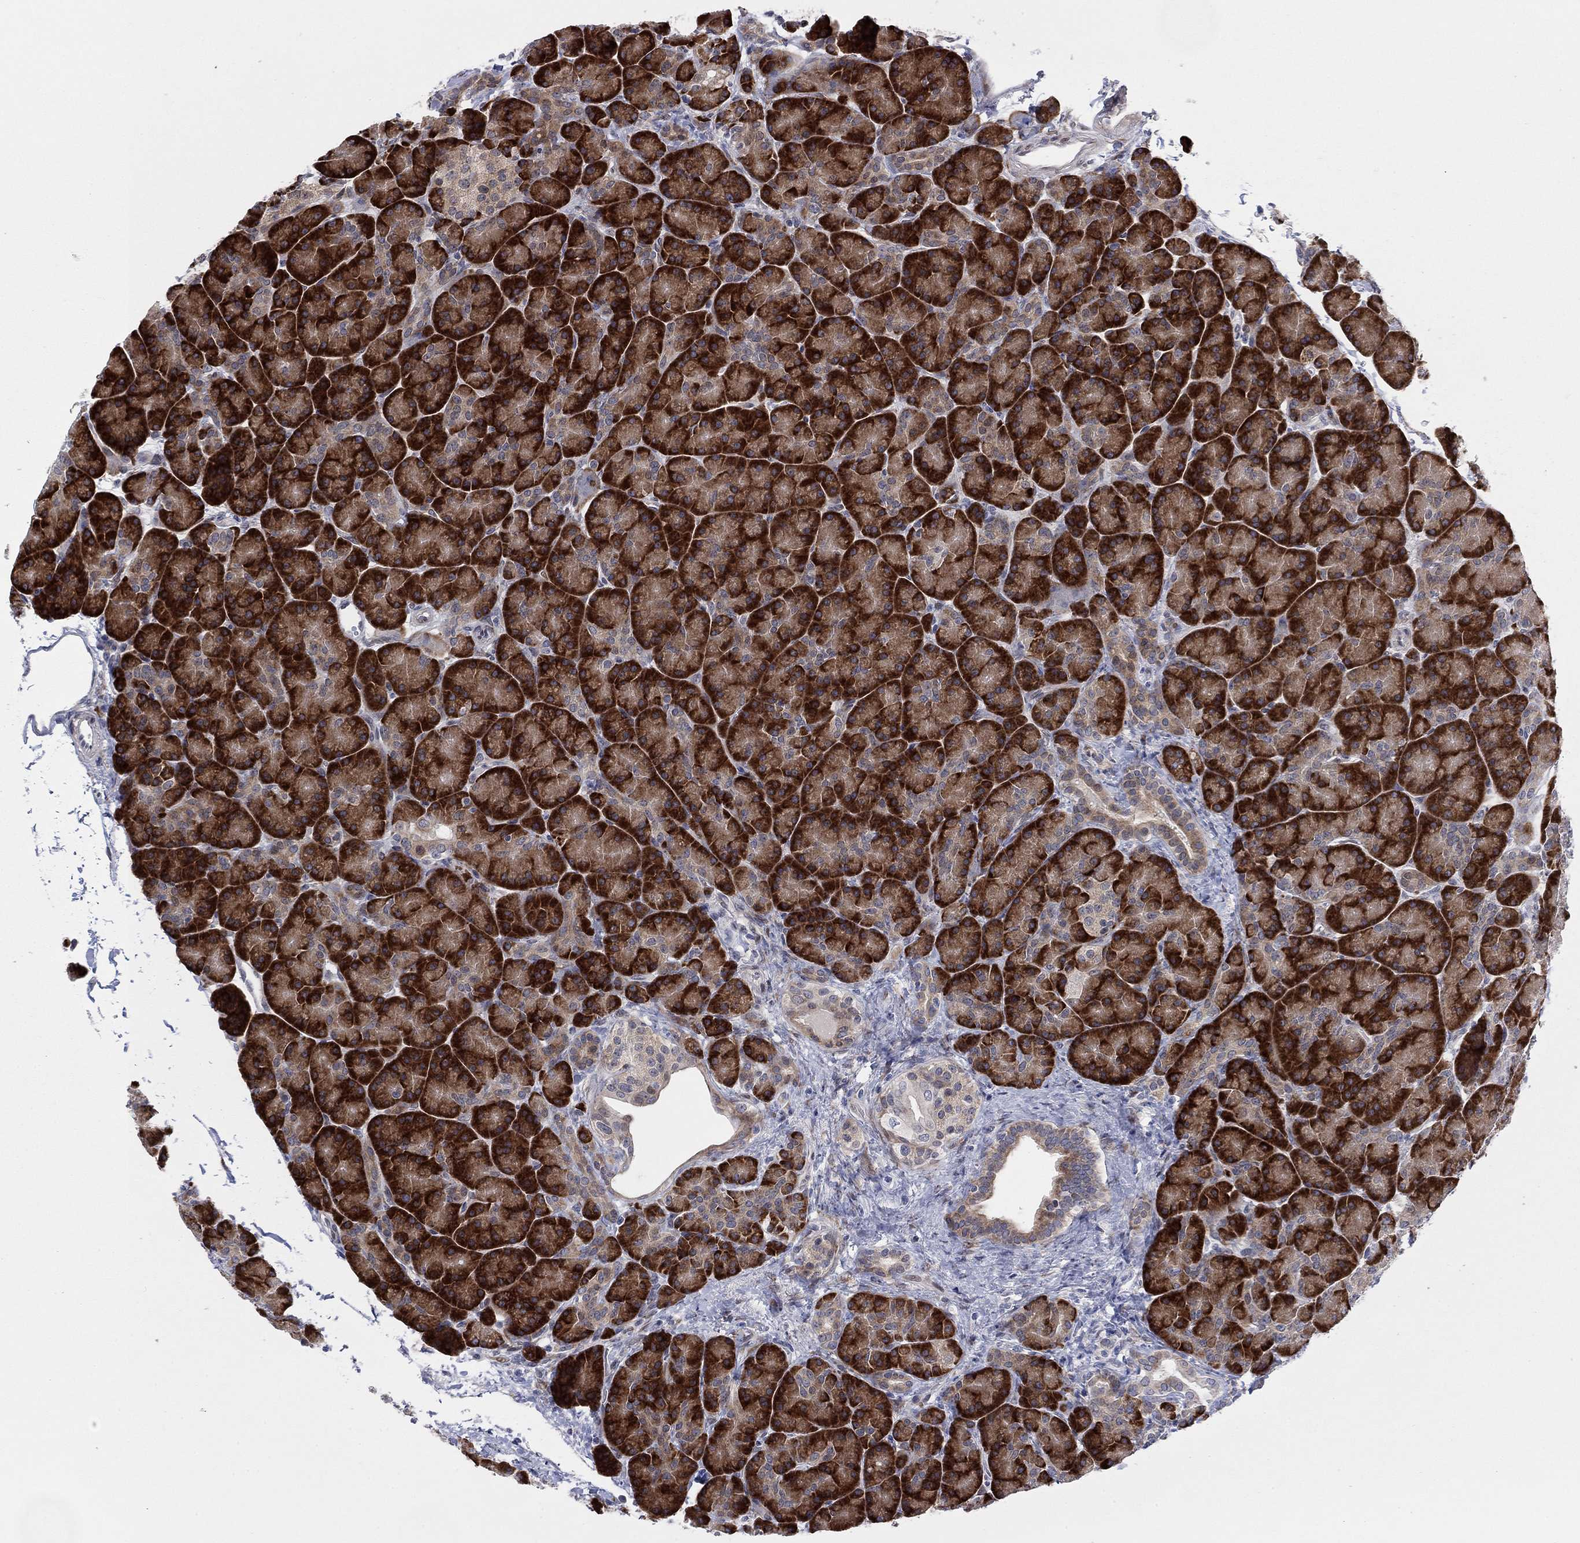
{"staining": {"intensity": "strong", "quantity": ">75%", "location": "cytoplasmic/membranous"}, "tissue": "pancreas", "cell_type": "Exocrine glandular cells", "image_type": "normal", "snomed": [{"axis": "morphology", "description": "Normal tissue, NOS"}, {"axis": "topography", "description": "Pancreas"}], "caption": "A brown stain highlights strong cytoplasmic/membranous expression of a protein in exocrine glandular cells of normal human pancreas. (DAB (3,3'-diaminobenzidine) IHC, brown staining for protein, blue staining for nuclei).", "gene": "TTC21B", "patient": {"sex": "female", "age": 63}}